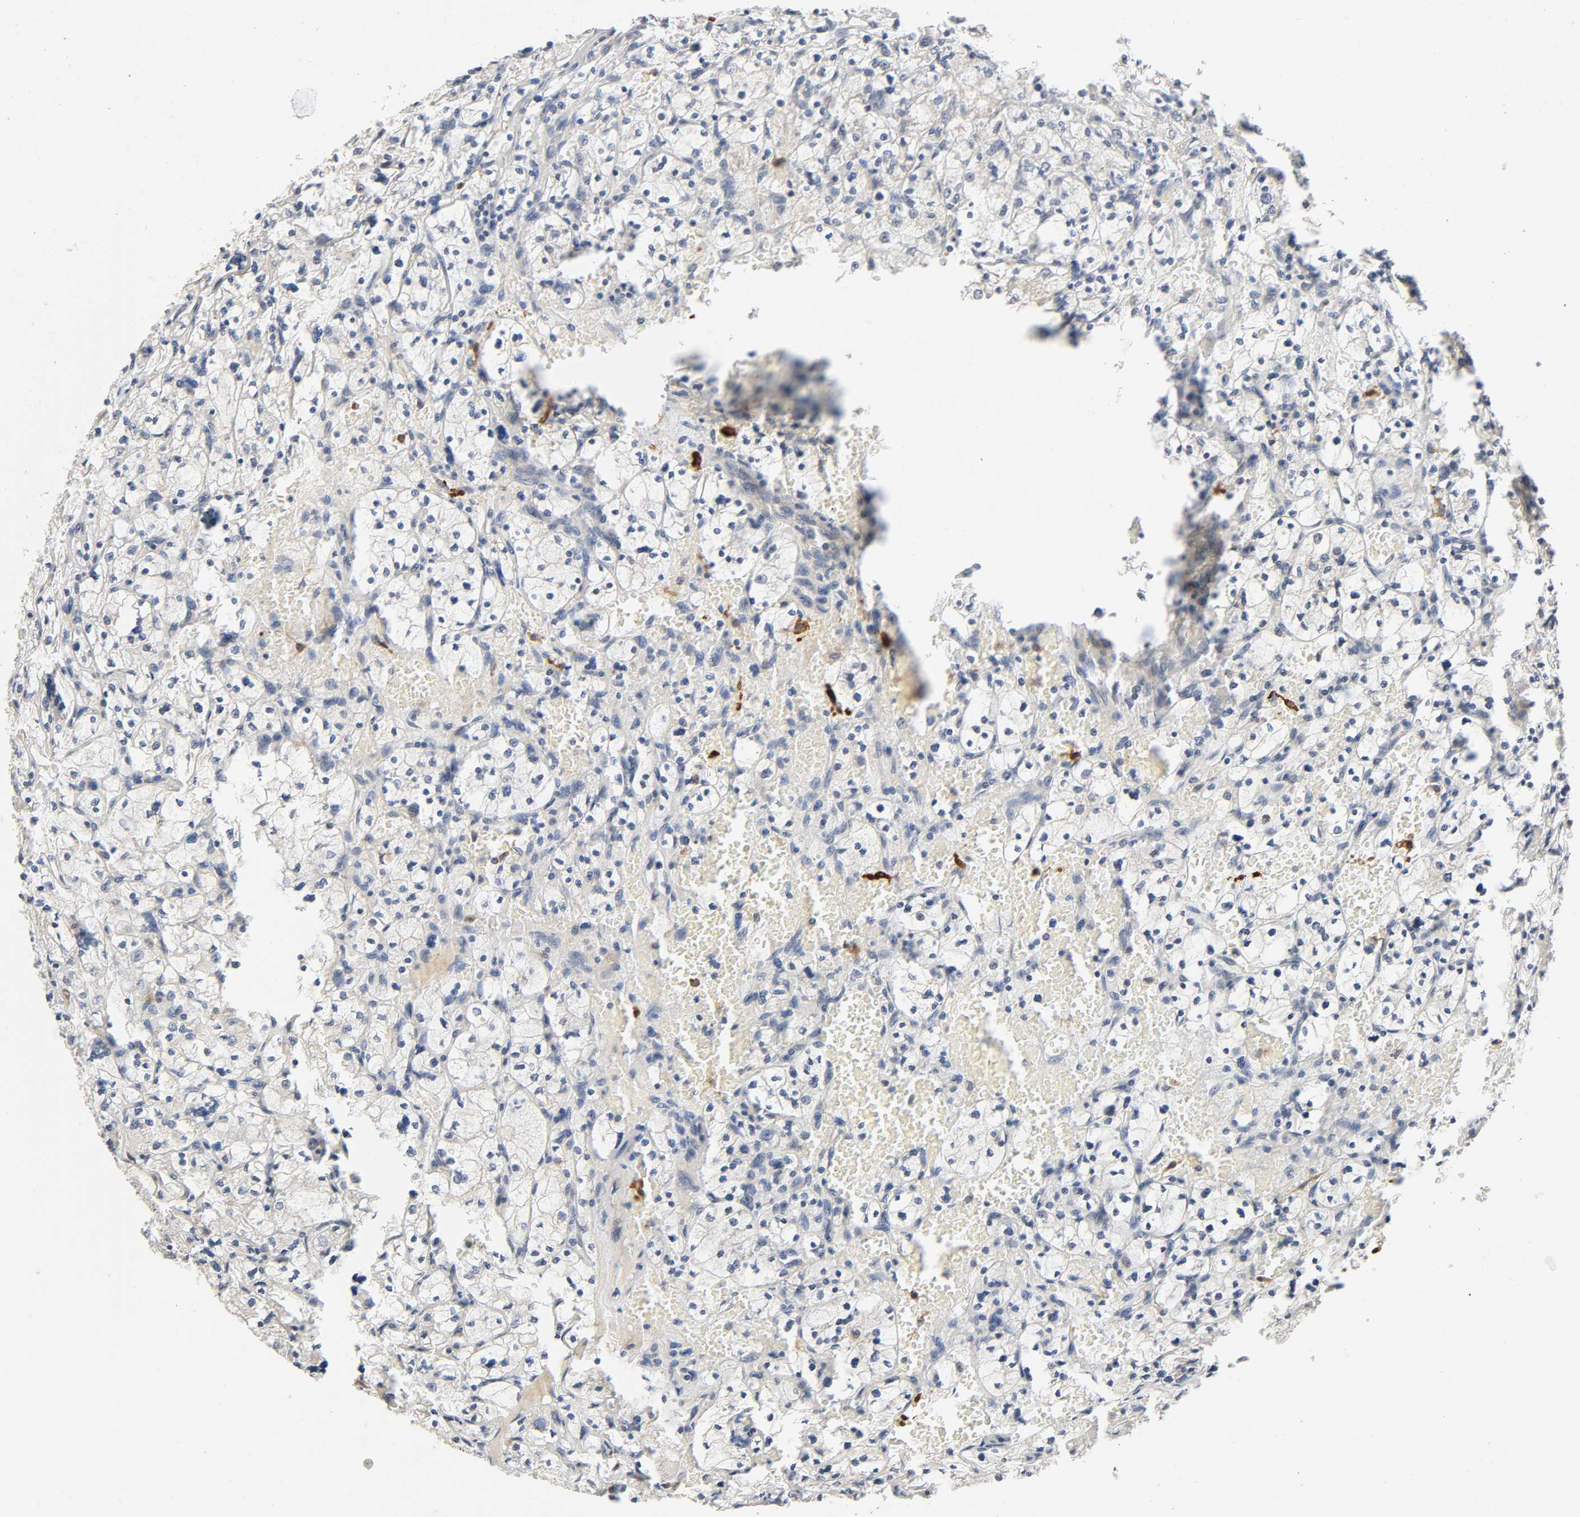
{"staining": {"intensity": "negative", "quantity": "none", "location": "none"}, "tissue": "renal cancer", "cell_type": "Tumor cells", "image_type": "cancer", "snomed": [{"axis": "morphology", "description": "Adenocarcinoma, NOS"}, {"axis": "topography", "description": "Kidney"}], "caption": "An image of renal cancer (adenocarcinoma) stained for a protein exhibits no brown staining in tumor cells.", "gene": "KAT2B", "patient": {"sex": "female", "age": 83}}